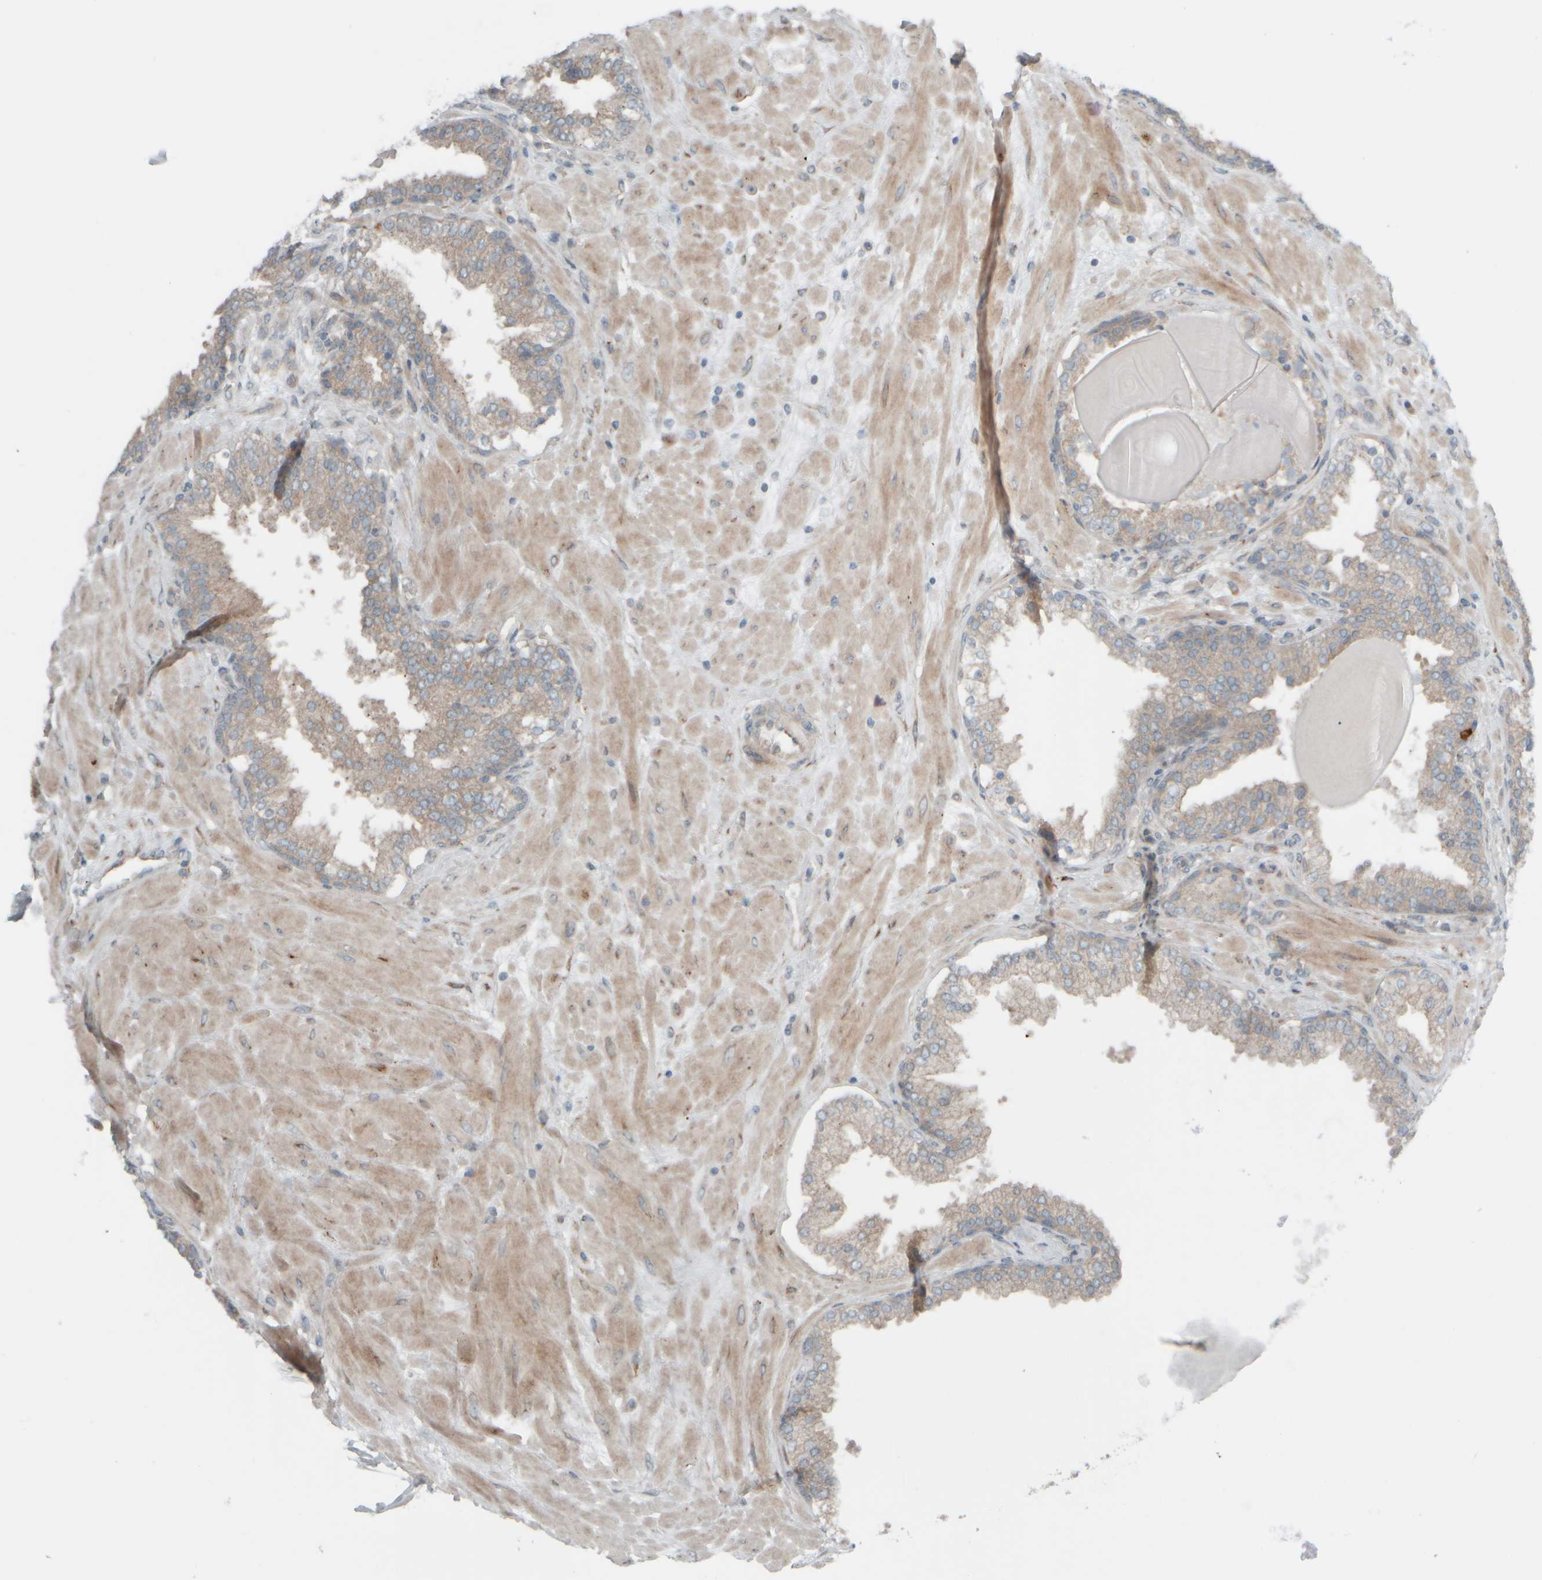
{"staining": {"intensity": "weak", "quantity": "<25%", "location": "cytoplasmic/membranous"}, "tissue": "prostate", "cell_type": "Glandular cells", "image_type": "normal", "snomed": [{"axis": "morphology", "description": "Normal tissue, NOS"}, {"axis": "topography", "description": "Prostate"}], "caption": "Immunohistochemical staining of normal prostate demonstrates no significant staining in glandular cells. Brightfield microscopy of immunohistochemistry stained with DAB (3,3'-diaminobenzidine) (brown) and hematoxylin (blue), captured at high magnification.", "gene": "HGS", "patient": {"sex": "male", "age": 51}}